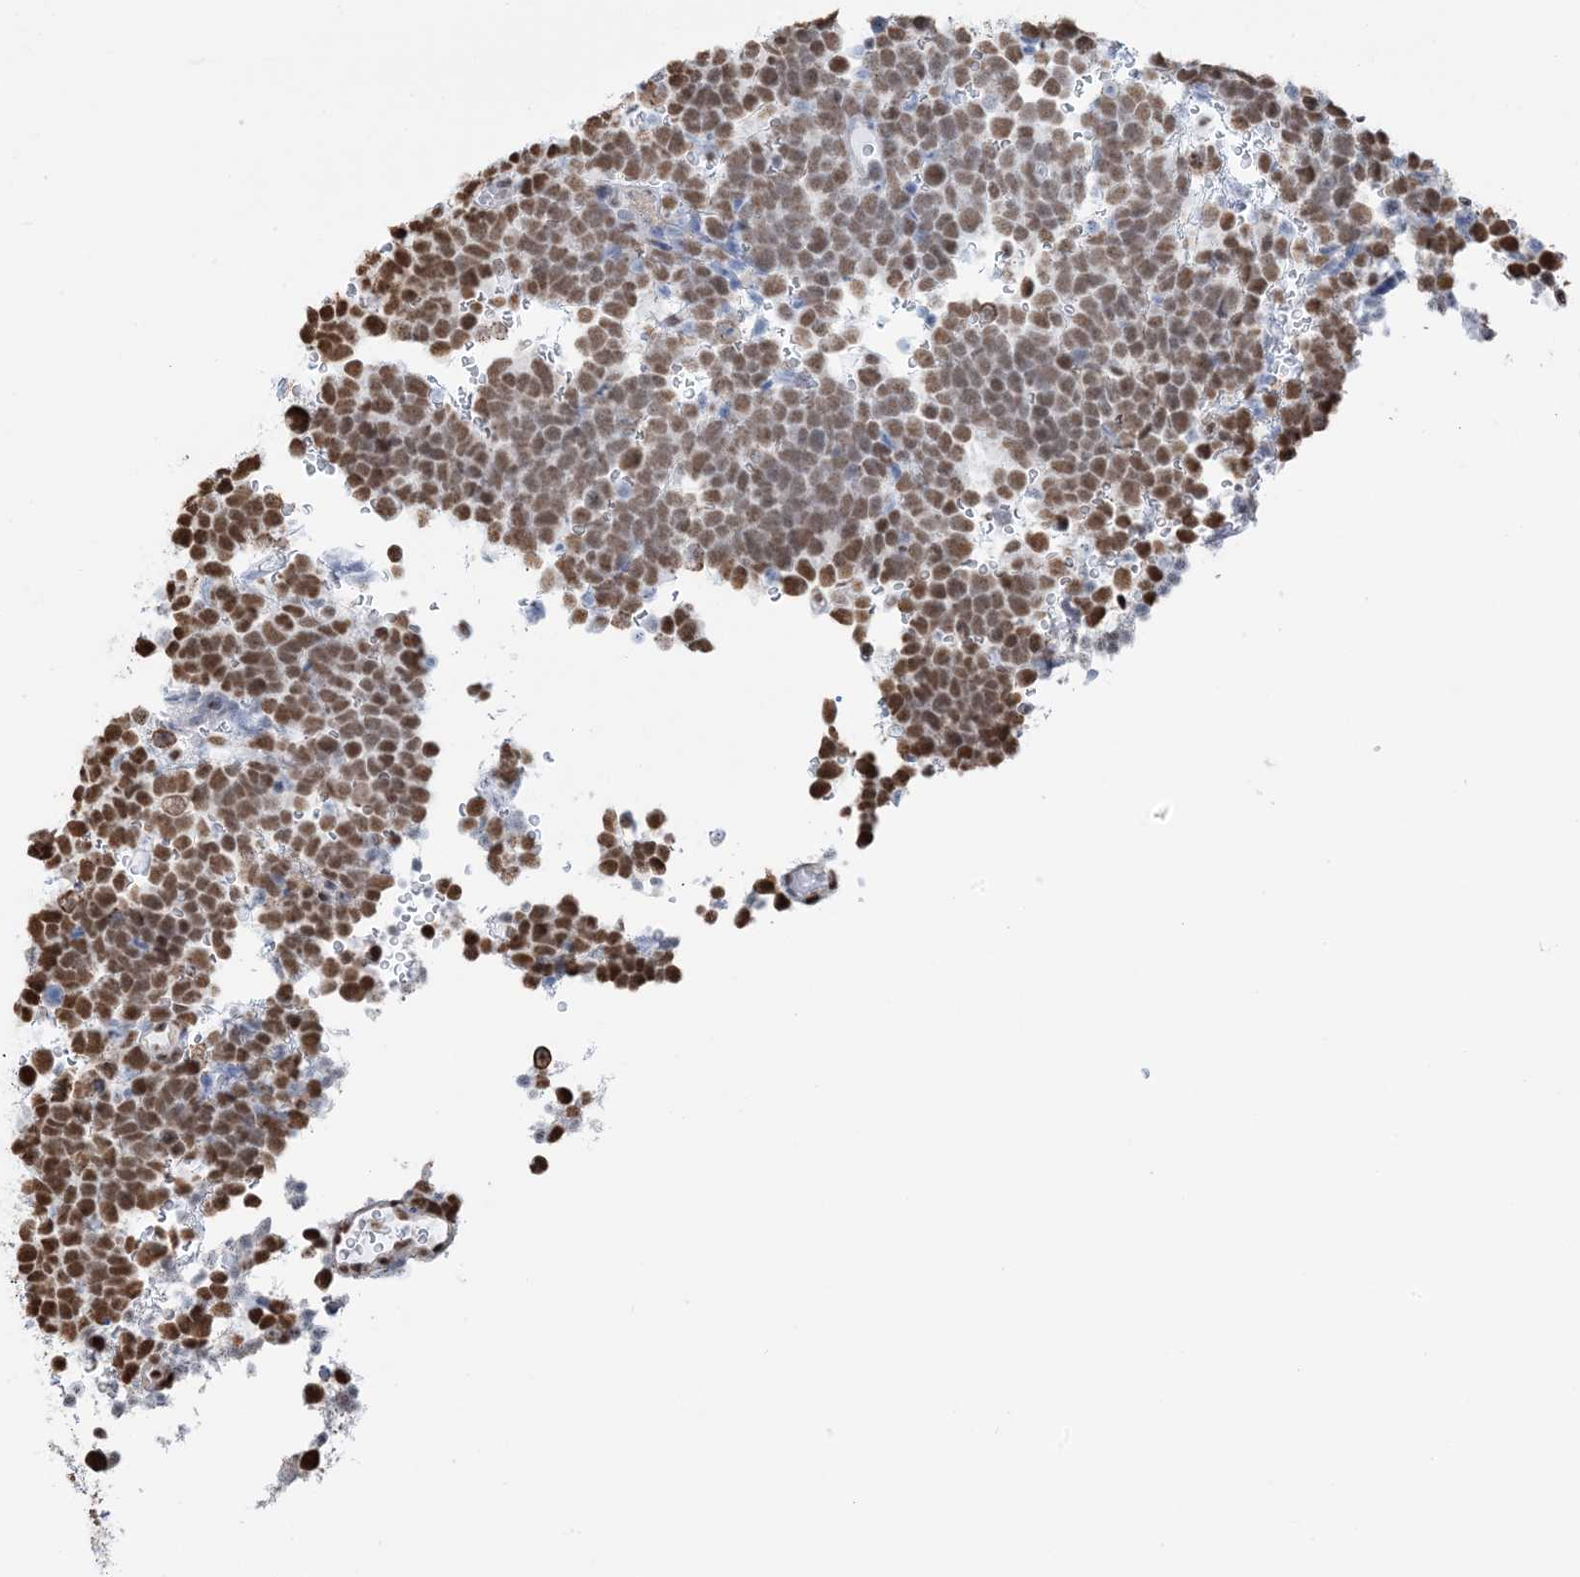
{"staining": {"intensity": "moderate", "quantity": ">75%", "location": "nuclear"}, "tissue": "urothelial cancer", "cell_type": "Tumor cells", "image_type": "cancer", "snomed": [{"axis": "morphology", "description": "Urothelial carcinoma, High grade"}, {"axis": "topography", "description": "Urinary bladder"}], "caption": "A micrograph of urothelial cancer stained for a protein reveals moderate nuclear brown staining in tumor cells.", "gene": "ZNF792", "patient": {"sex": "female", "age": 82}}